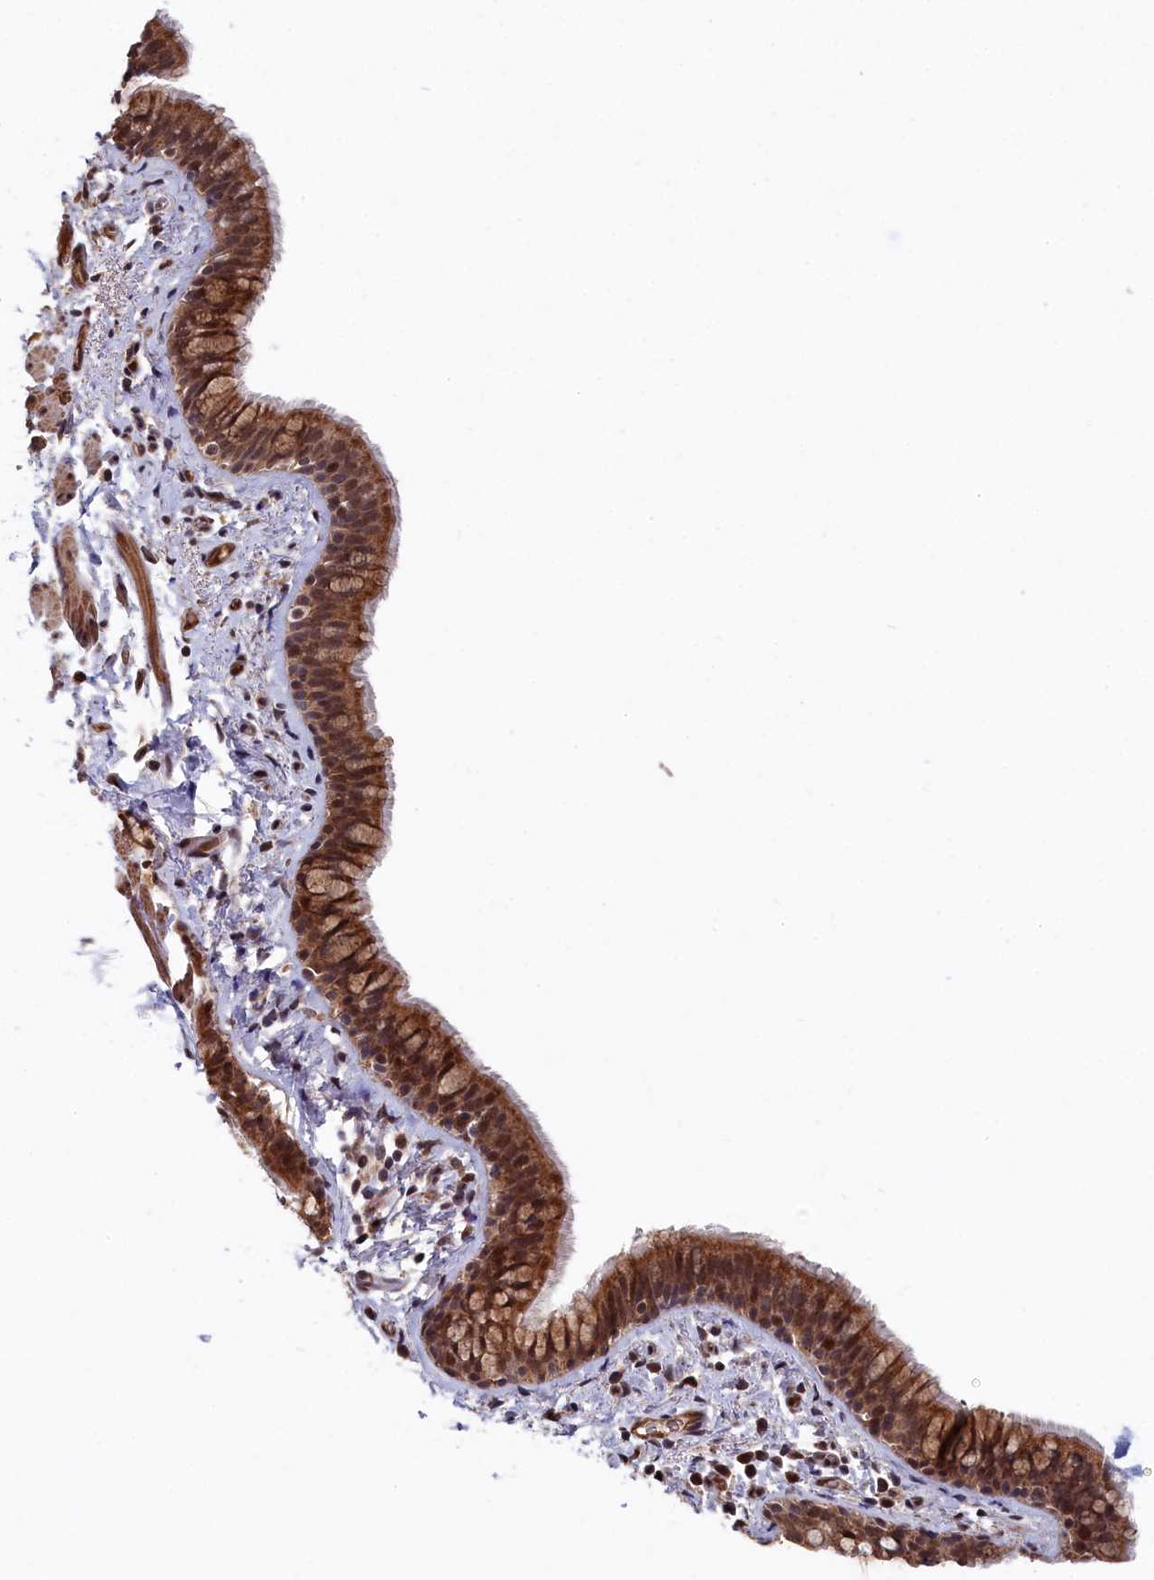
{"staining": {"intensity": "strong", "quantity": ">75%", "location": "cytoplasmic/membranous,nuclear"}, "tissue": "bronchus", "cell_type": "Respiratory epithelial cells", "image_type": "normal", "snomed": [{"axis": "morphology", "description": "Normal tissue, NOS"}, {"axis": "topography", "description": "Cartilage tissue"}, {"axis": "topography", "description": "Bronchus"}], "caption": "IHC histopathology image of benign bronchus stained for a protein (brown), which demonstrates high levels of strong cytoplasmic/membranous,nuclear expression in approximately >75% of respiratory epithelial cells.", "gene": "CLPX", "patient": {"sex": "female", "age": 36}}